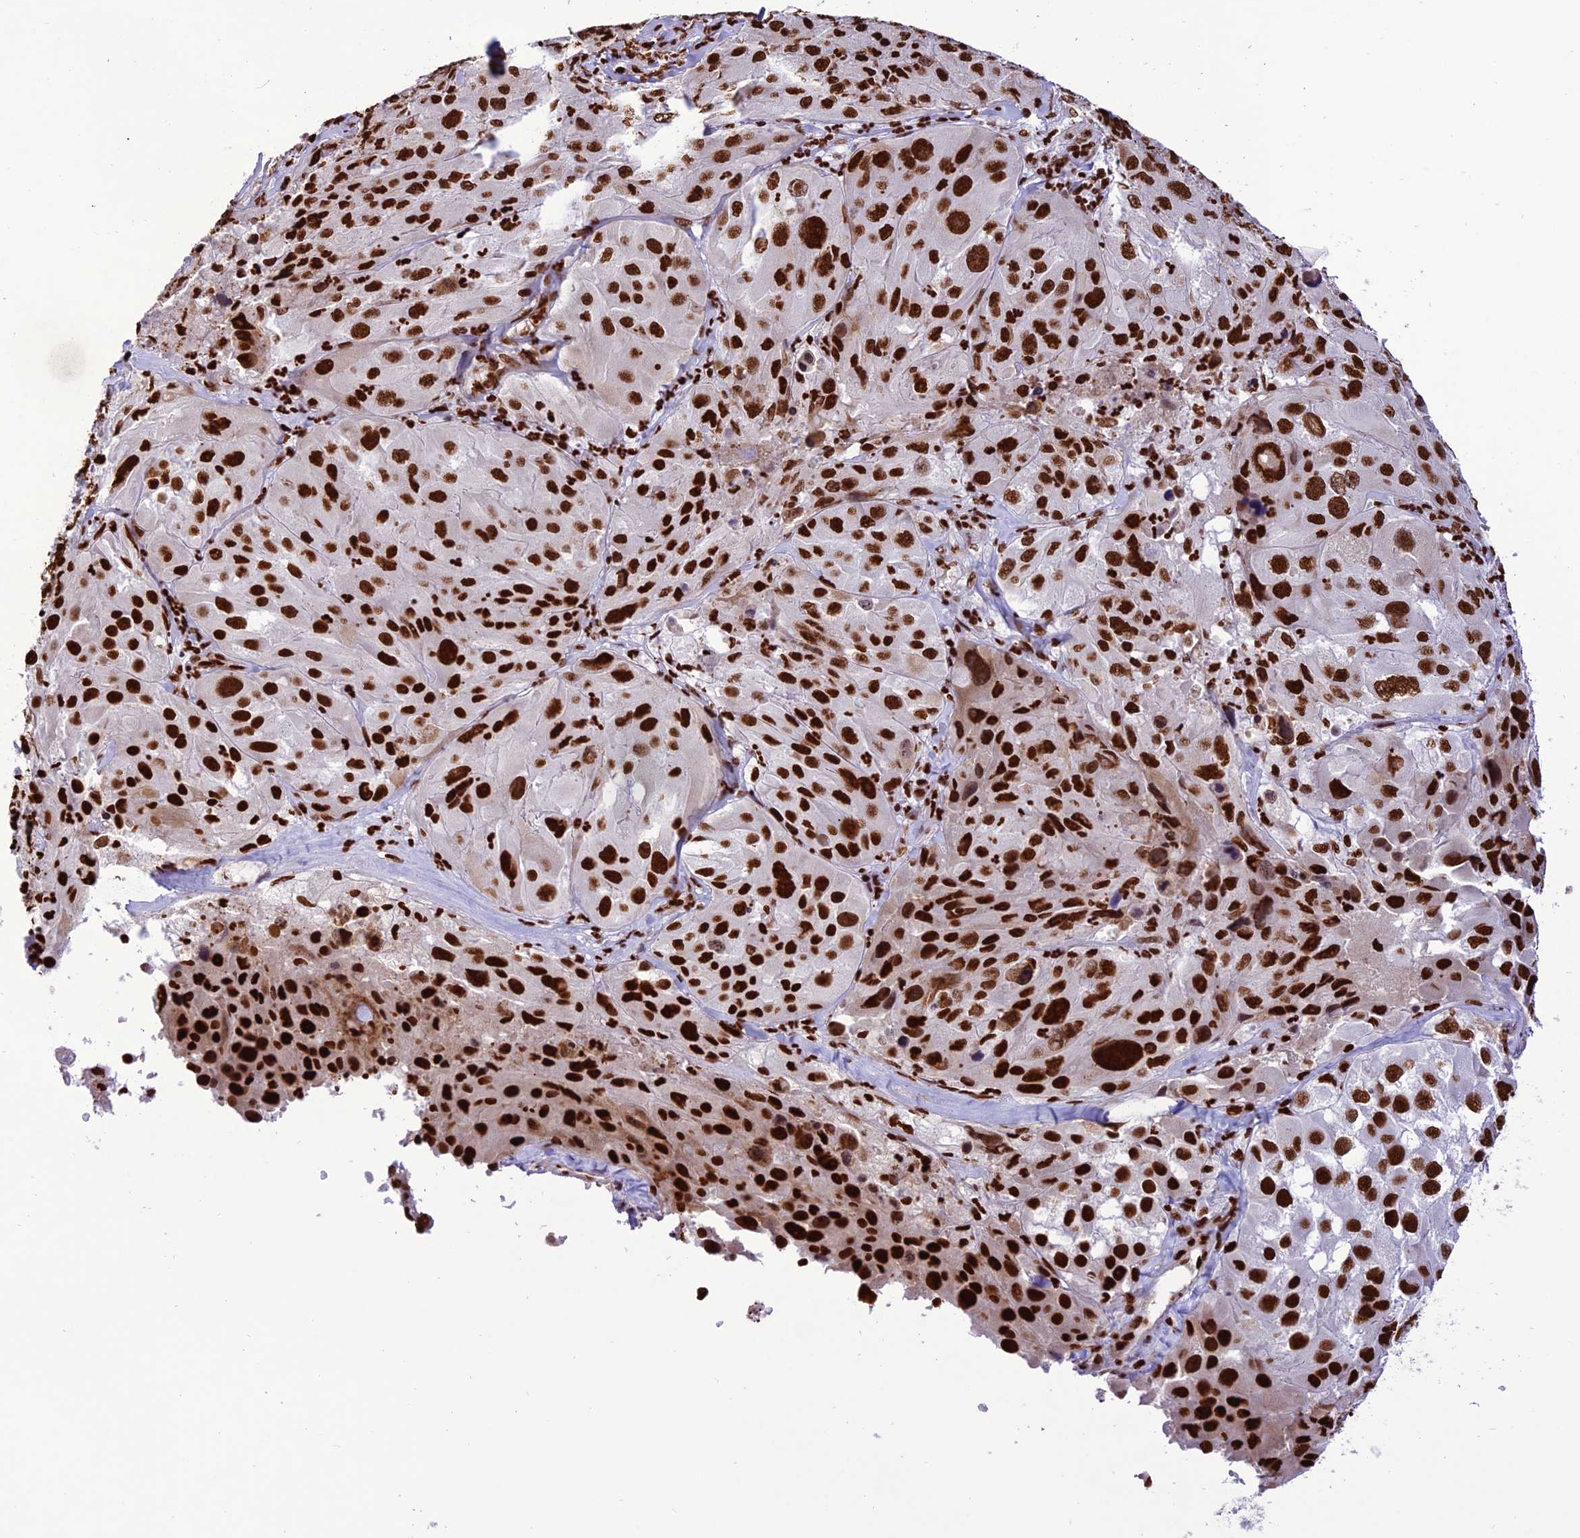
{"staining": {"intensity": "strong", "quantity": ">75%", "location": "nuclear"}, "tissue": "melanoma", "cell_type": "Tumor cells", "image_type": "cancer", "snomed": [{"axis": "morphology", "description": "Malignant melanoma, Metastatic site"}, {"axis": "topography", "description": "Lymph node"}], "caption": "Human melanoma stained with a brown dye exhibits strong nuclear positive expression in approximately >75% of tumor cells.", "gene": "INO80E", "patient": {"sex": "male", "age": 62}}